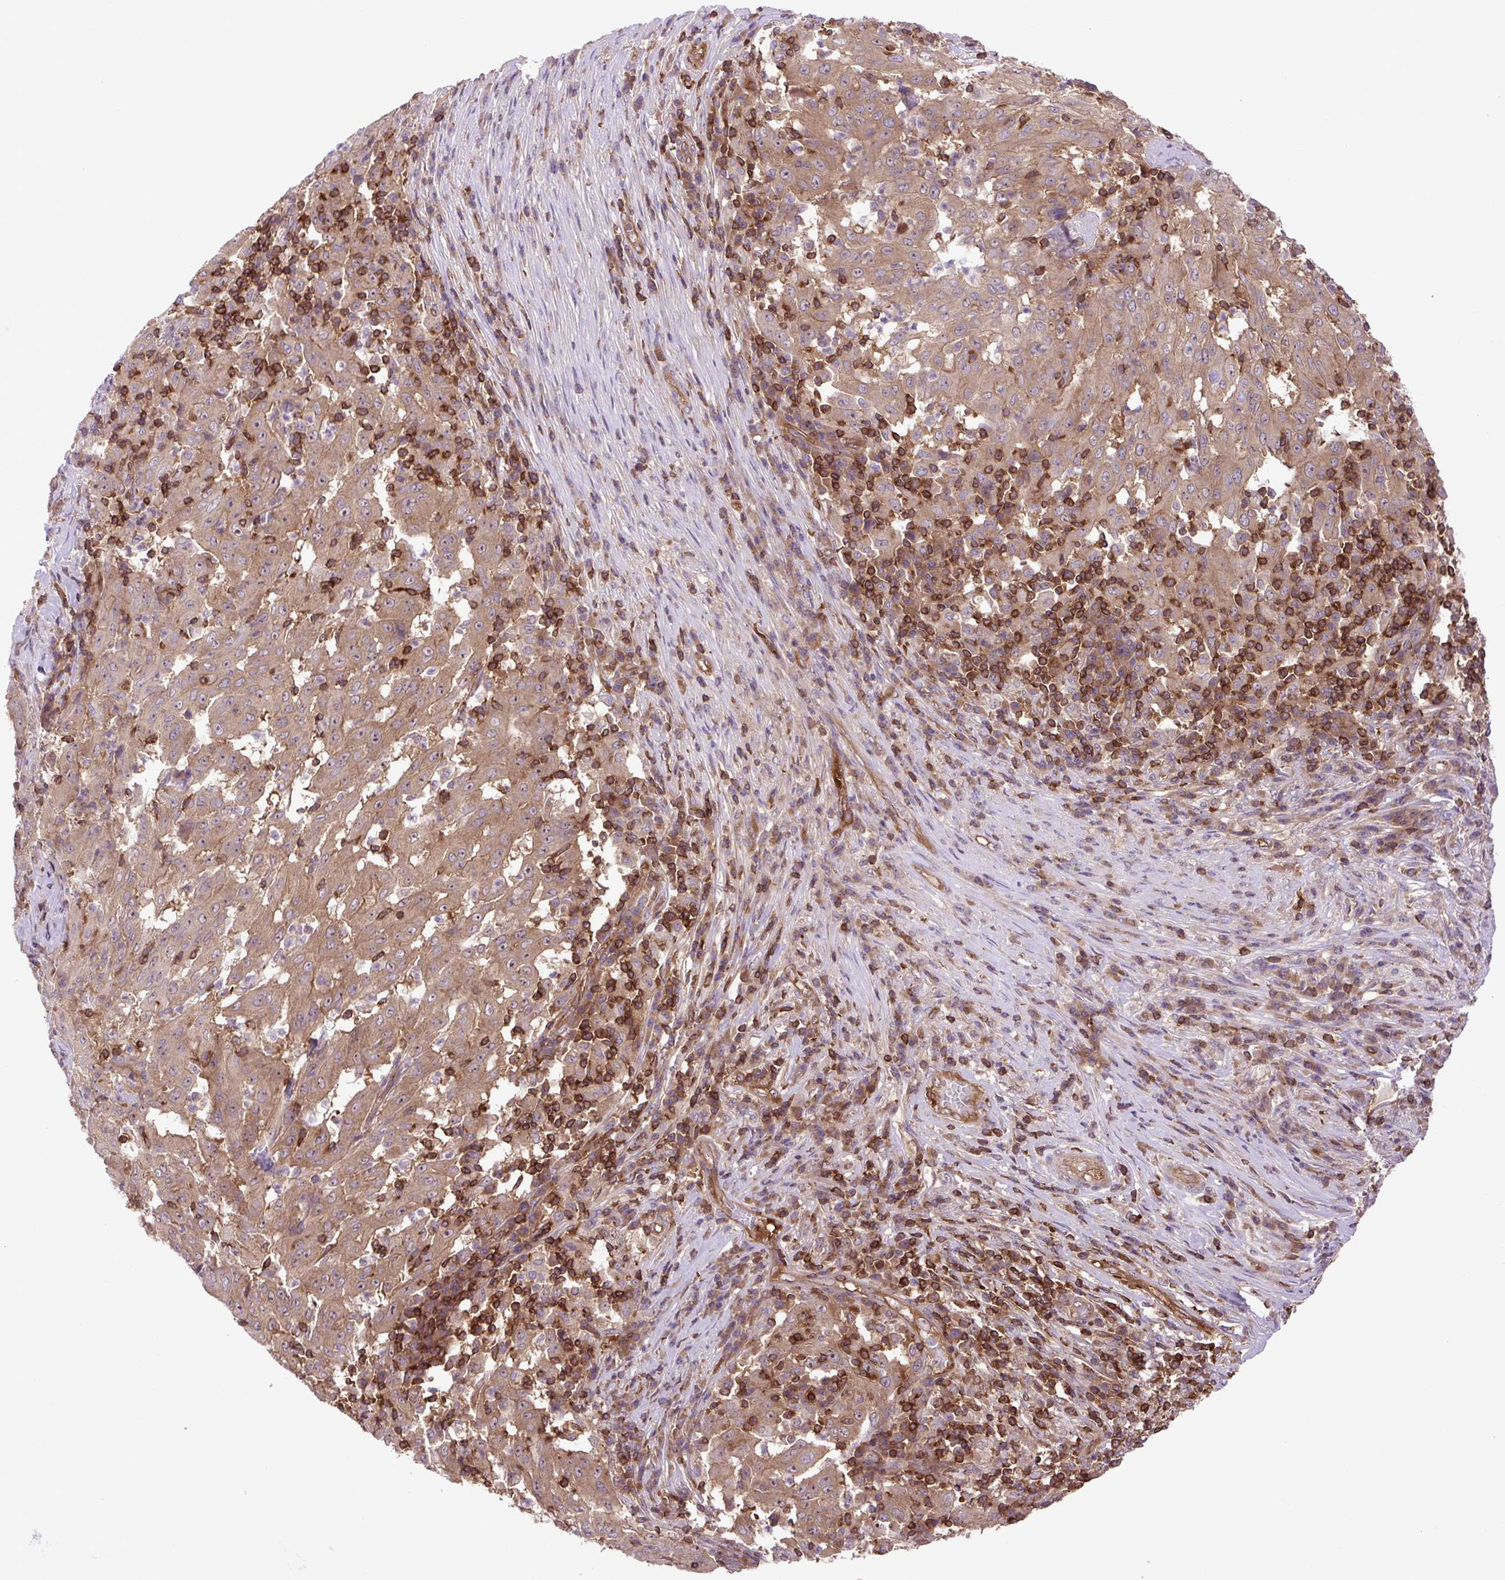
{"staining": {"intensity": "moderate", "quantity": ">75%", "location": "cytoplasmic/membranous,nuclear"}, "tissue": "pancreatic cancer", "cell_type": "Tumor cells", "image_type": "cancer", "snomed": [{"axis": "morphology", "description": "Adenocarcinoma, NOS"}, {"axis": "topography", "description": "Pancreas"}], "caption": "Human pancreatic adenocarcinoma stained with a brown dye reveals moderate cytoplasmic/membranous and nuclear positive expression in approximately >75% of tumor cells.", "gene": "PLCG1", "patient": {"sex": "male", "age": 63}}